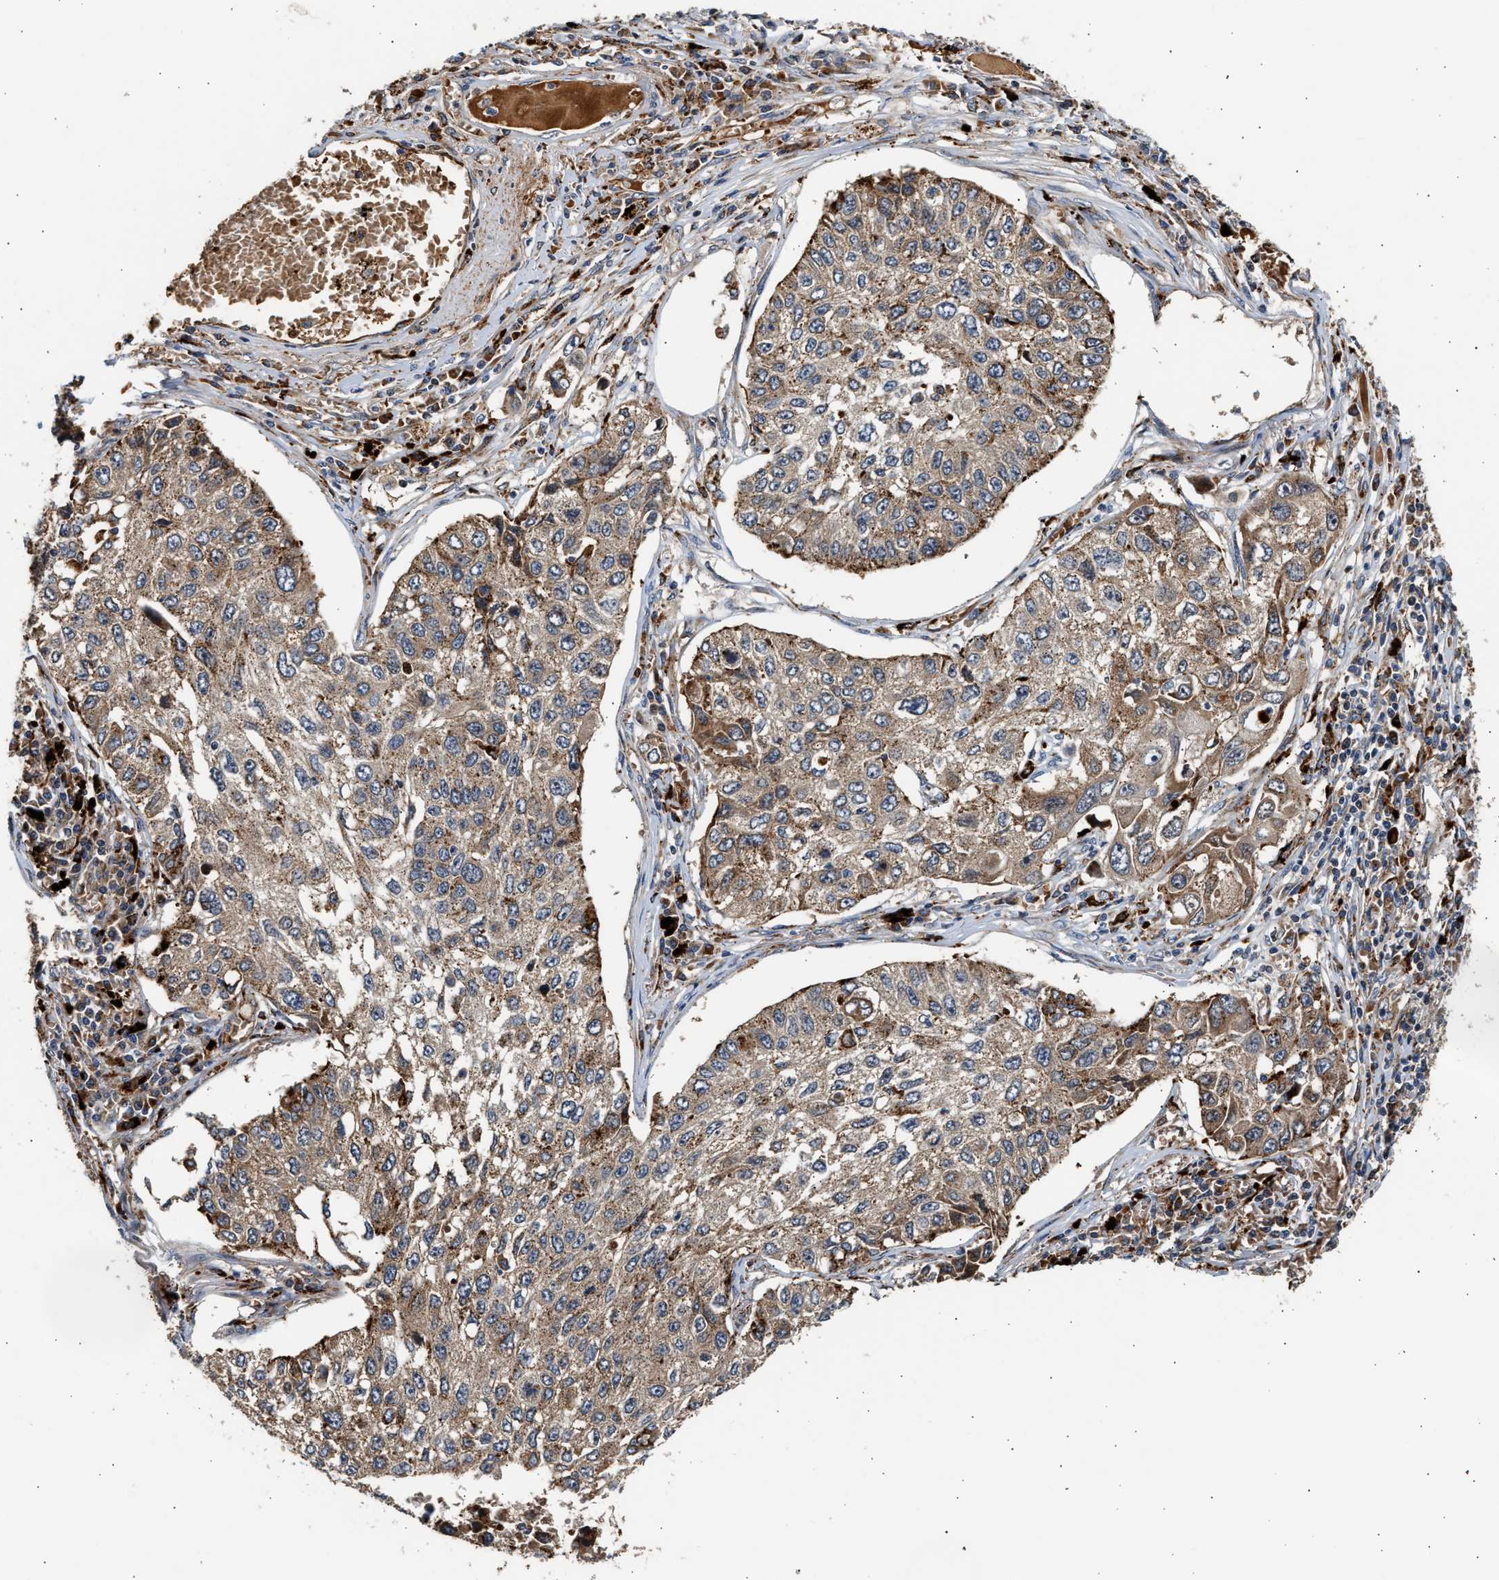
{"staining": {"intensity": "weak", "quantity": ">75%", "location": "cytoplasmic/membranous"}, "tissue": "lung cancer", "cell_type": "Tumor cells", "image_type": "cancer", "snomed": [{"axis": "morphology", "description": "Squamous cell carcinoma, NOS"}, {"axis": "topography", "description": "Lung"}], "caption": "This is an image of IHC staining of lung squamous cell carcinoma, which shows weak staining in the cytoplasmic/membranous of tumor cells.", "gene": "PLD3", "patient": {"sex": "male", "age": 71}}